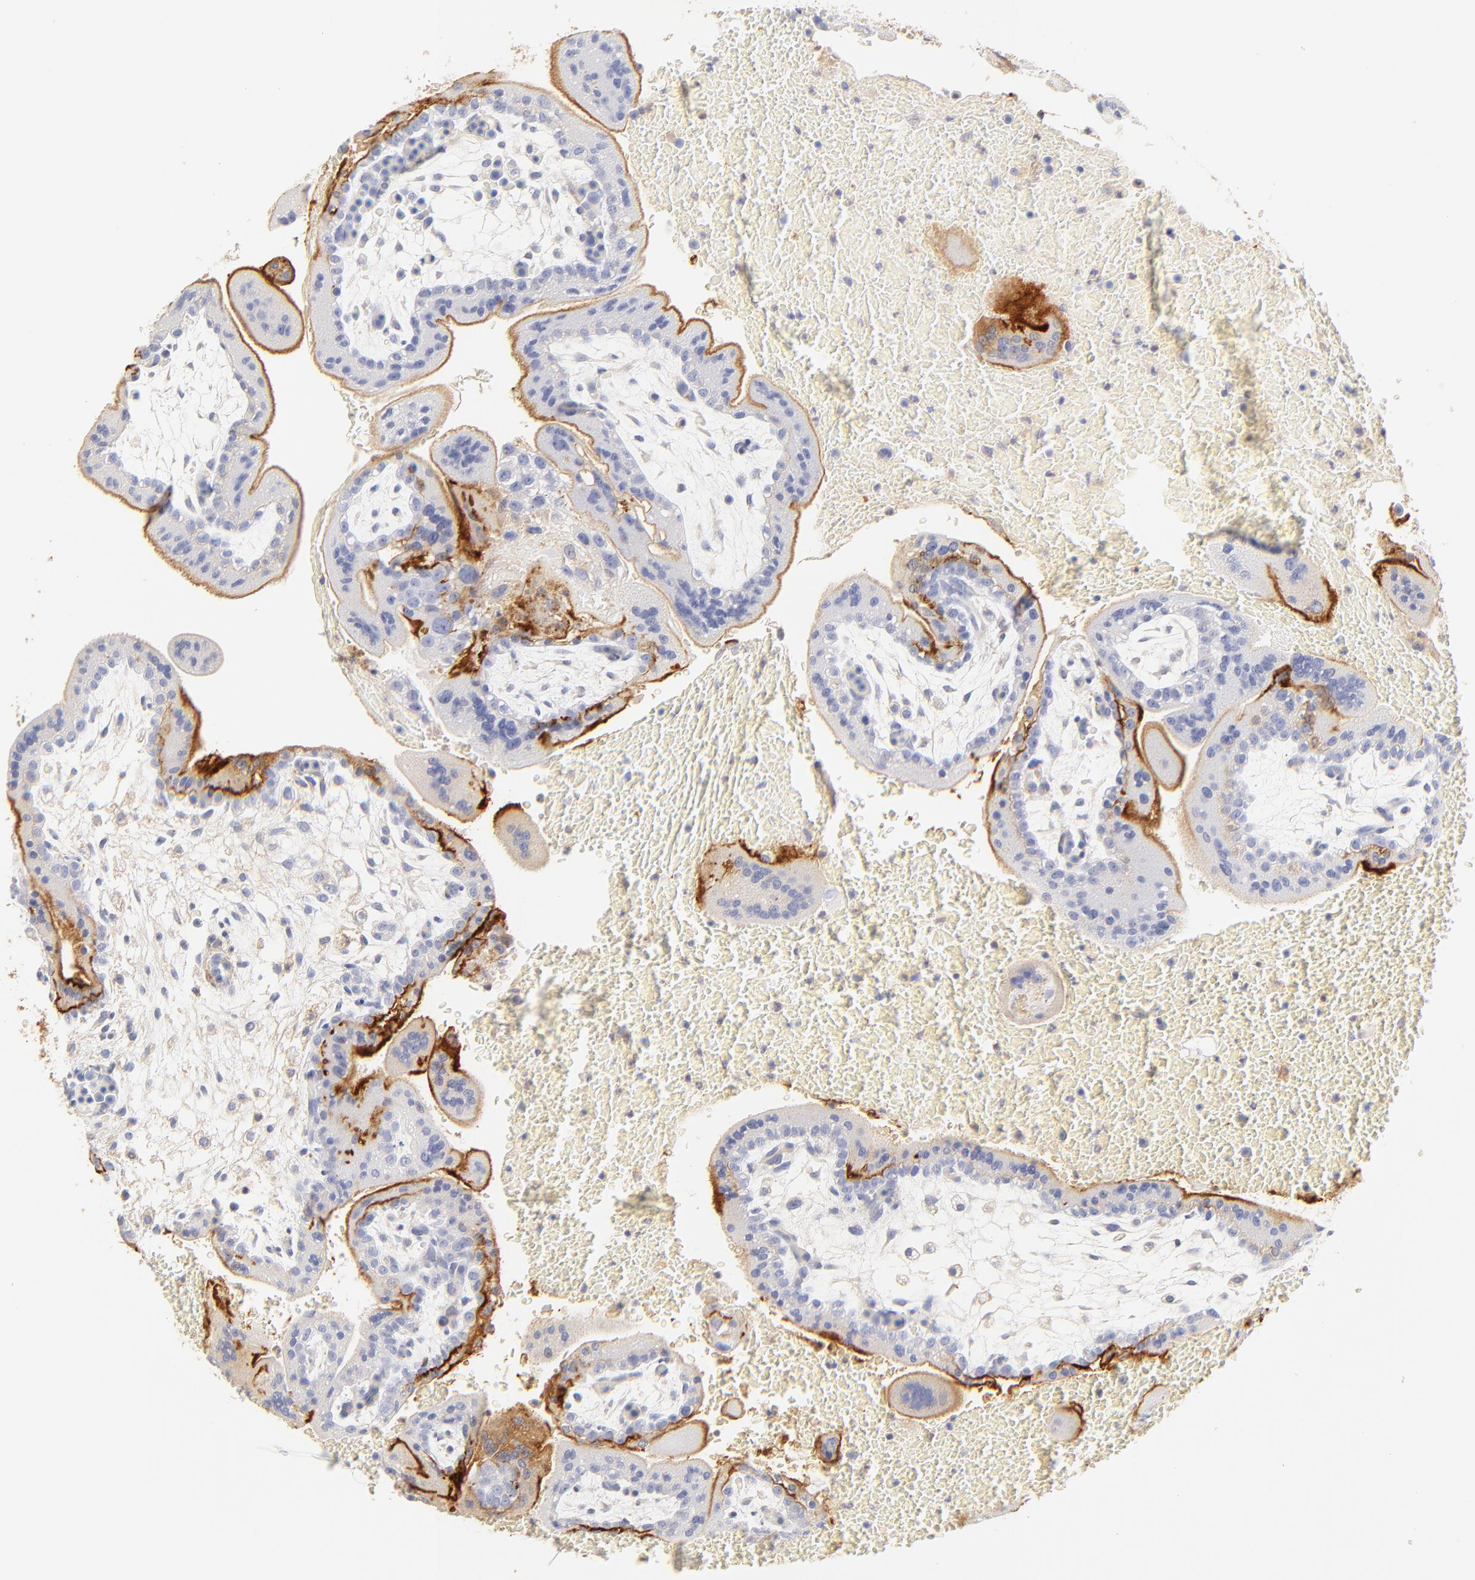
{"staining": {"intensity": "moderate", "quantity": ">75%", "location": "cytoplasmic/membranous"}, "tissue": "placenta", "cell_type": "Trophoblastic cells", "image_type": "normal", "snomed": [{"axis": "morphology", "description": "Normal tissue, NOS"}, {"axis": "topography", "description": "Placenta"}], "caption": "High-magnification brightfield microscopy of unremarkable placenta stained with DAB (brown) and counterstained with hematoxylin (blue). trophoblastic cells exhibit moderate cytoplasmic/membranous staining is identified in about>75% of cells.", "gene": "MDGA2", "patient": {"sex": "female", "age": 35}}